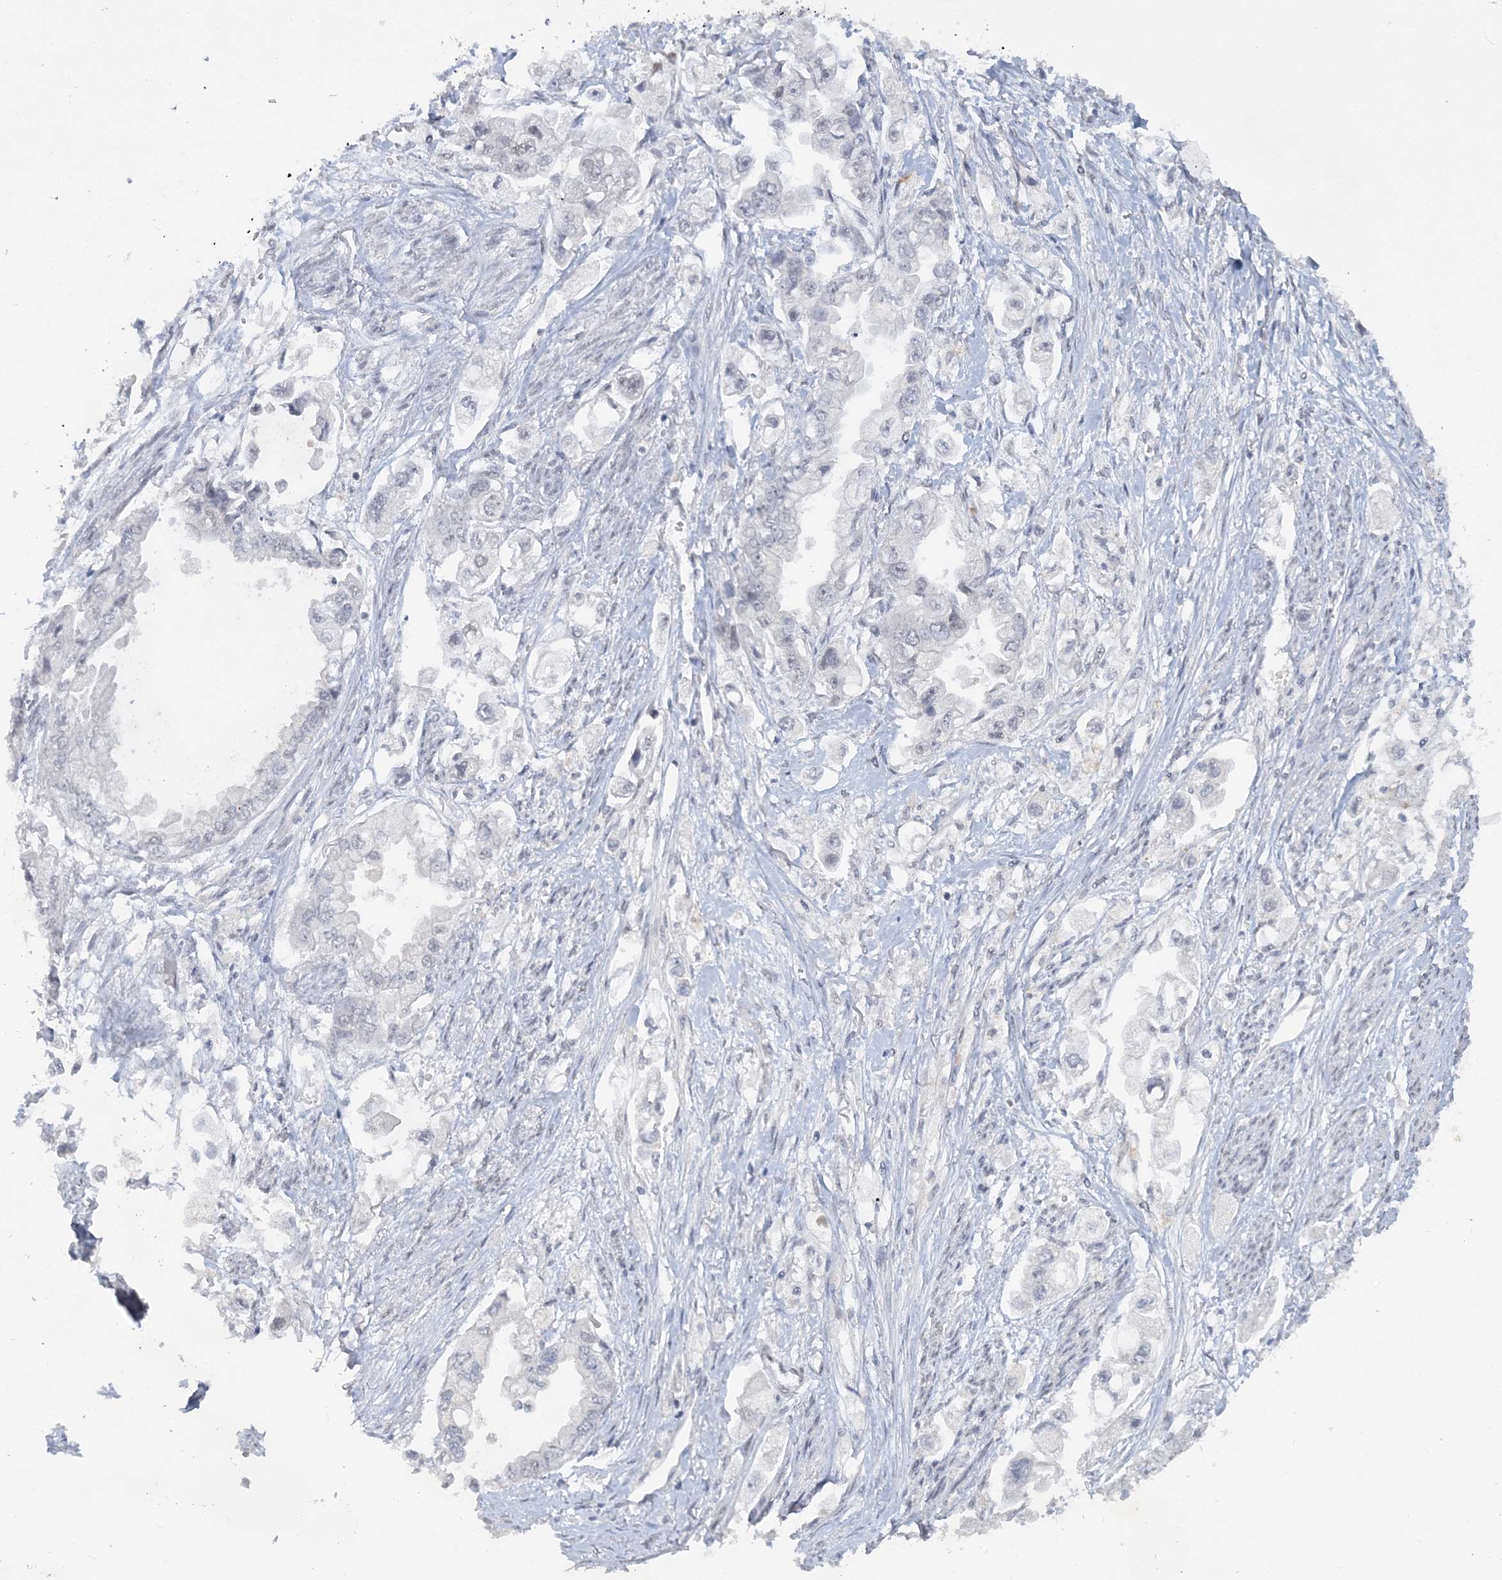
{"staining": {"intensity": "negative", "quantity": "none", "location": "none"}, "tissue": "stomach cancer", "cell_type": "Tumor cells", "image_type": "cancer", "snomed": [{"axis": "morphology", "description": "Adenocarcinoma, NOS"}, {"axis": "topography", "description": "Stomach"}], "caption": "High power microscopy image of an immunohistochemistry micrograph of stomach cancer (adenocarcinoma), revealing no significant staining in tumor cells.", "gene": "KMT2D", "patient": {"sex": "male", "age": 62}}